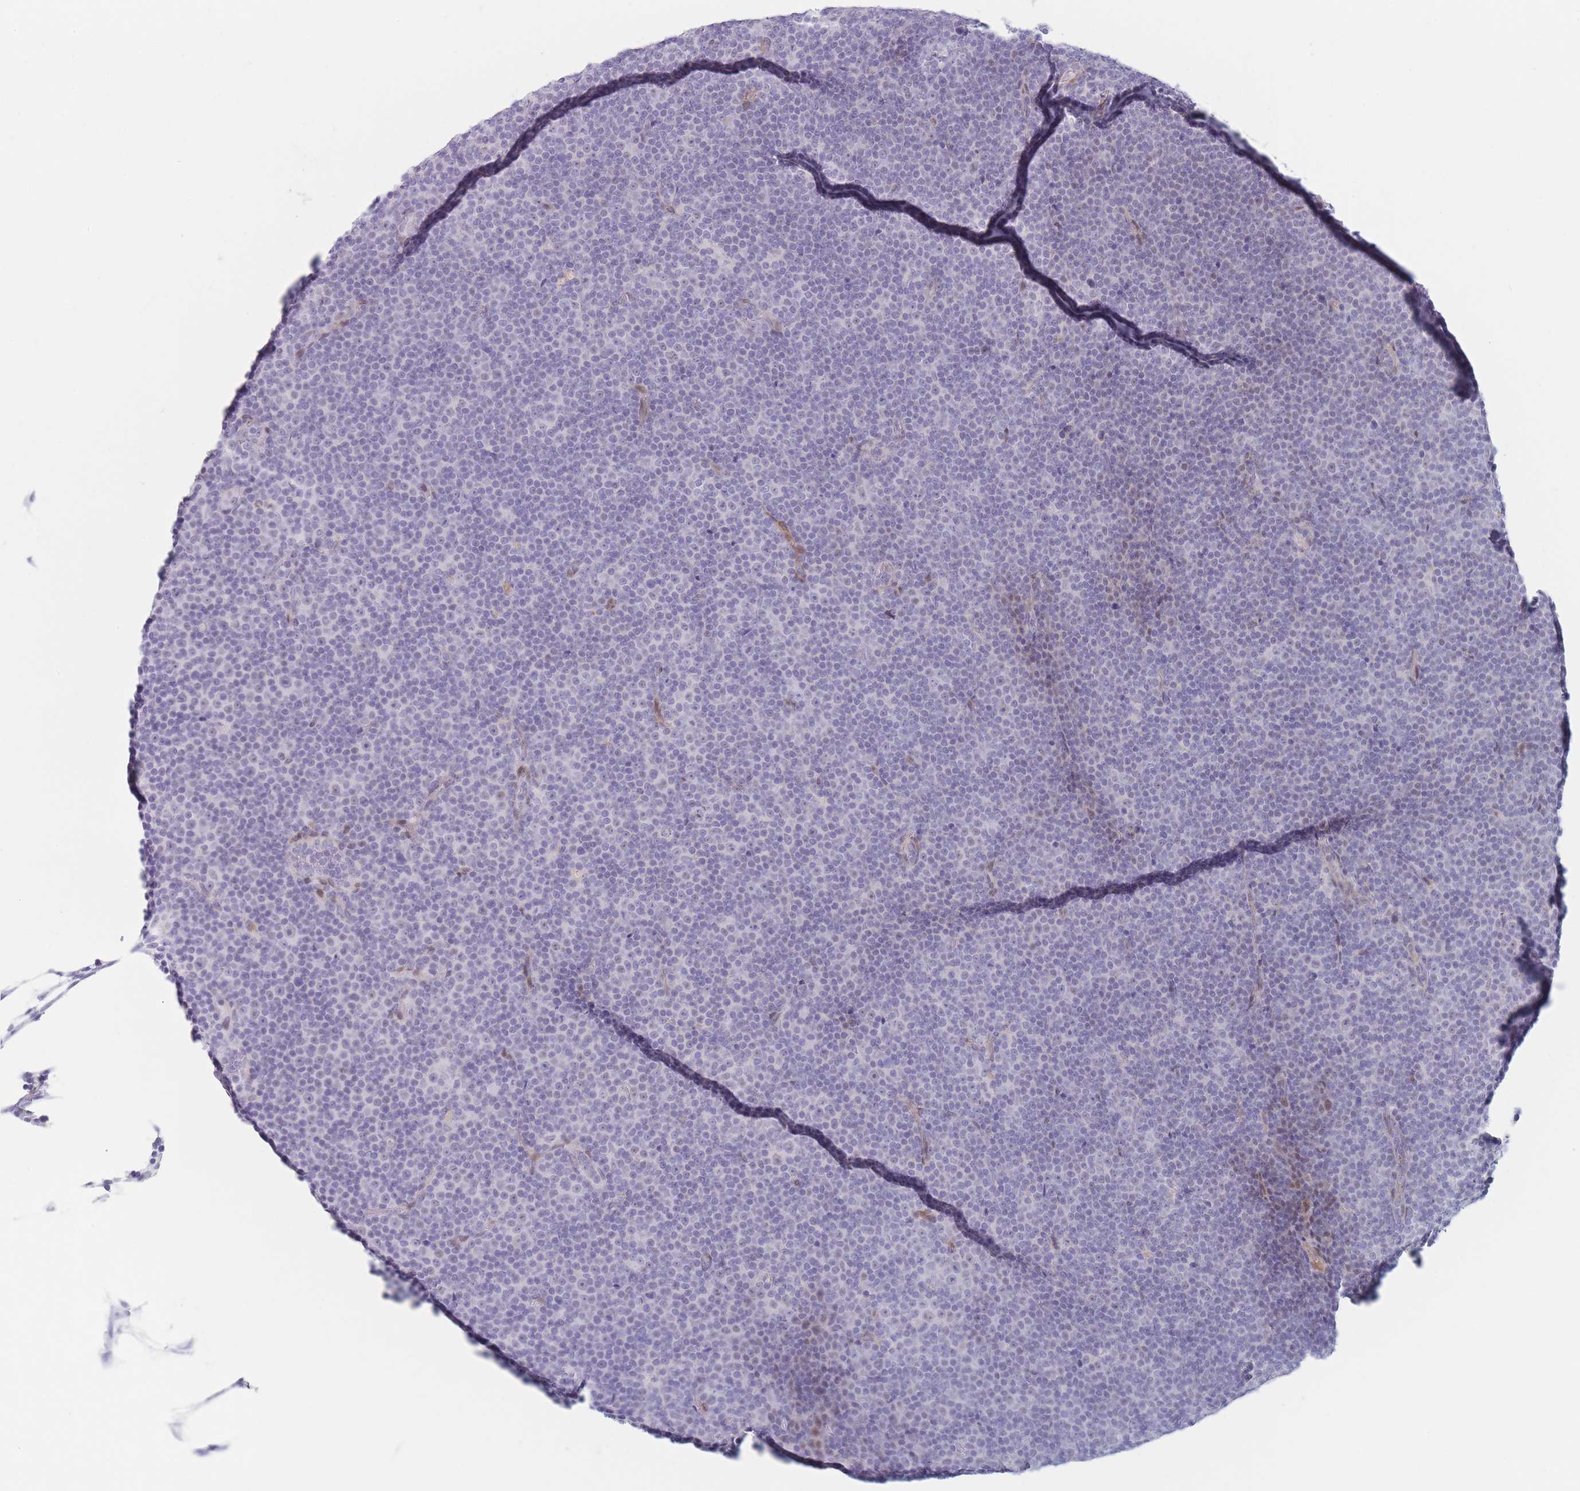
{"staining": {"intensity": "negative", "quantity": "none", "location": "none"}, "tissue": "lymphoma", "cell_type": "Tumor cells", "image_type": "cancer", "snomed": [{"axis": "morphology", "description": "Malignant lymphoma, non-Hodgkin's type, Low grade"}, {"axis": "topography", "description": "Lymph node"}], "caption": "Tumor cells are negative for protein expression in human lymphoma.", "gene": "IFNA6", "patient": {"sex": "female", "age": 67}}